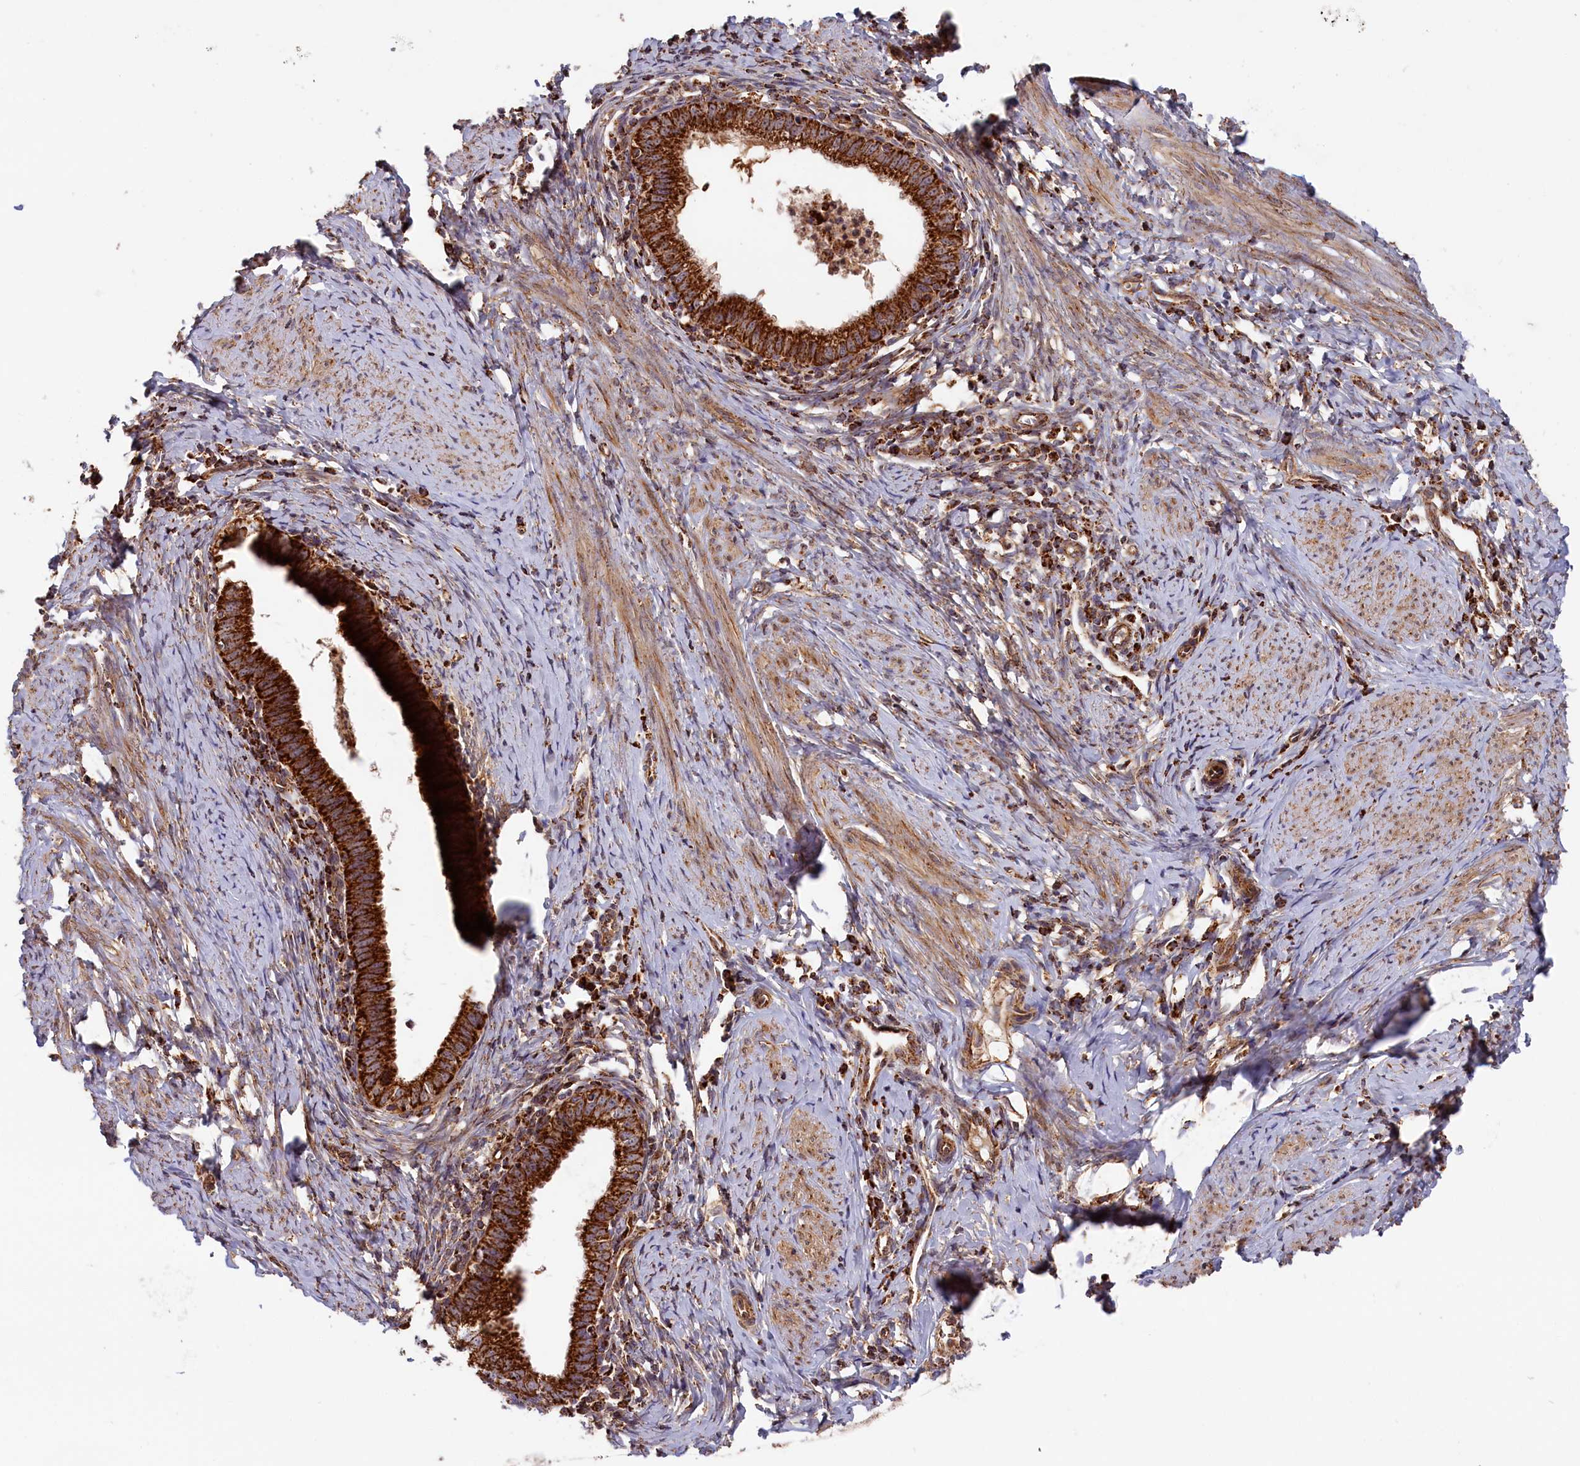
{"staining": {"intensity": "strong", "quantity": ">75%", "location": "cytoplasmic/membranous"}, "tissue": "cervical cancer", "cell_type": "Tumor cells", "image_type": "cancer", "snomed": [{"axis": "morphology", "description": "Adenocarcinoma, NOS"}, {"axis": "topography", "description": "Cervix"}], "caption": "Adenocarcinoma (cervical) was stained to show a protein in brown. There is high levels of strong cytoplasmic/membranous expression in about >75% of tumor cells.", "gene": "MACROD1", "patient": {"sex": "female", "age": 36}}